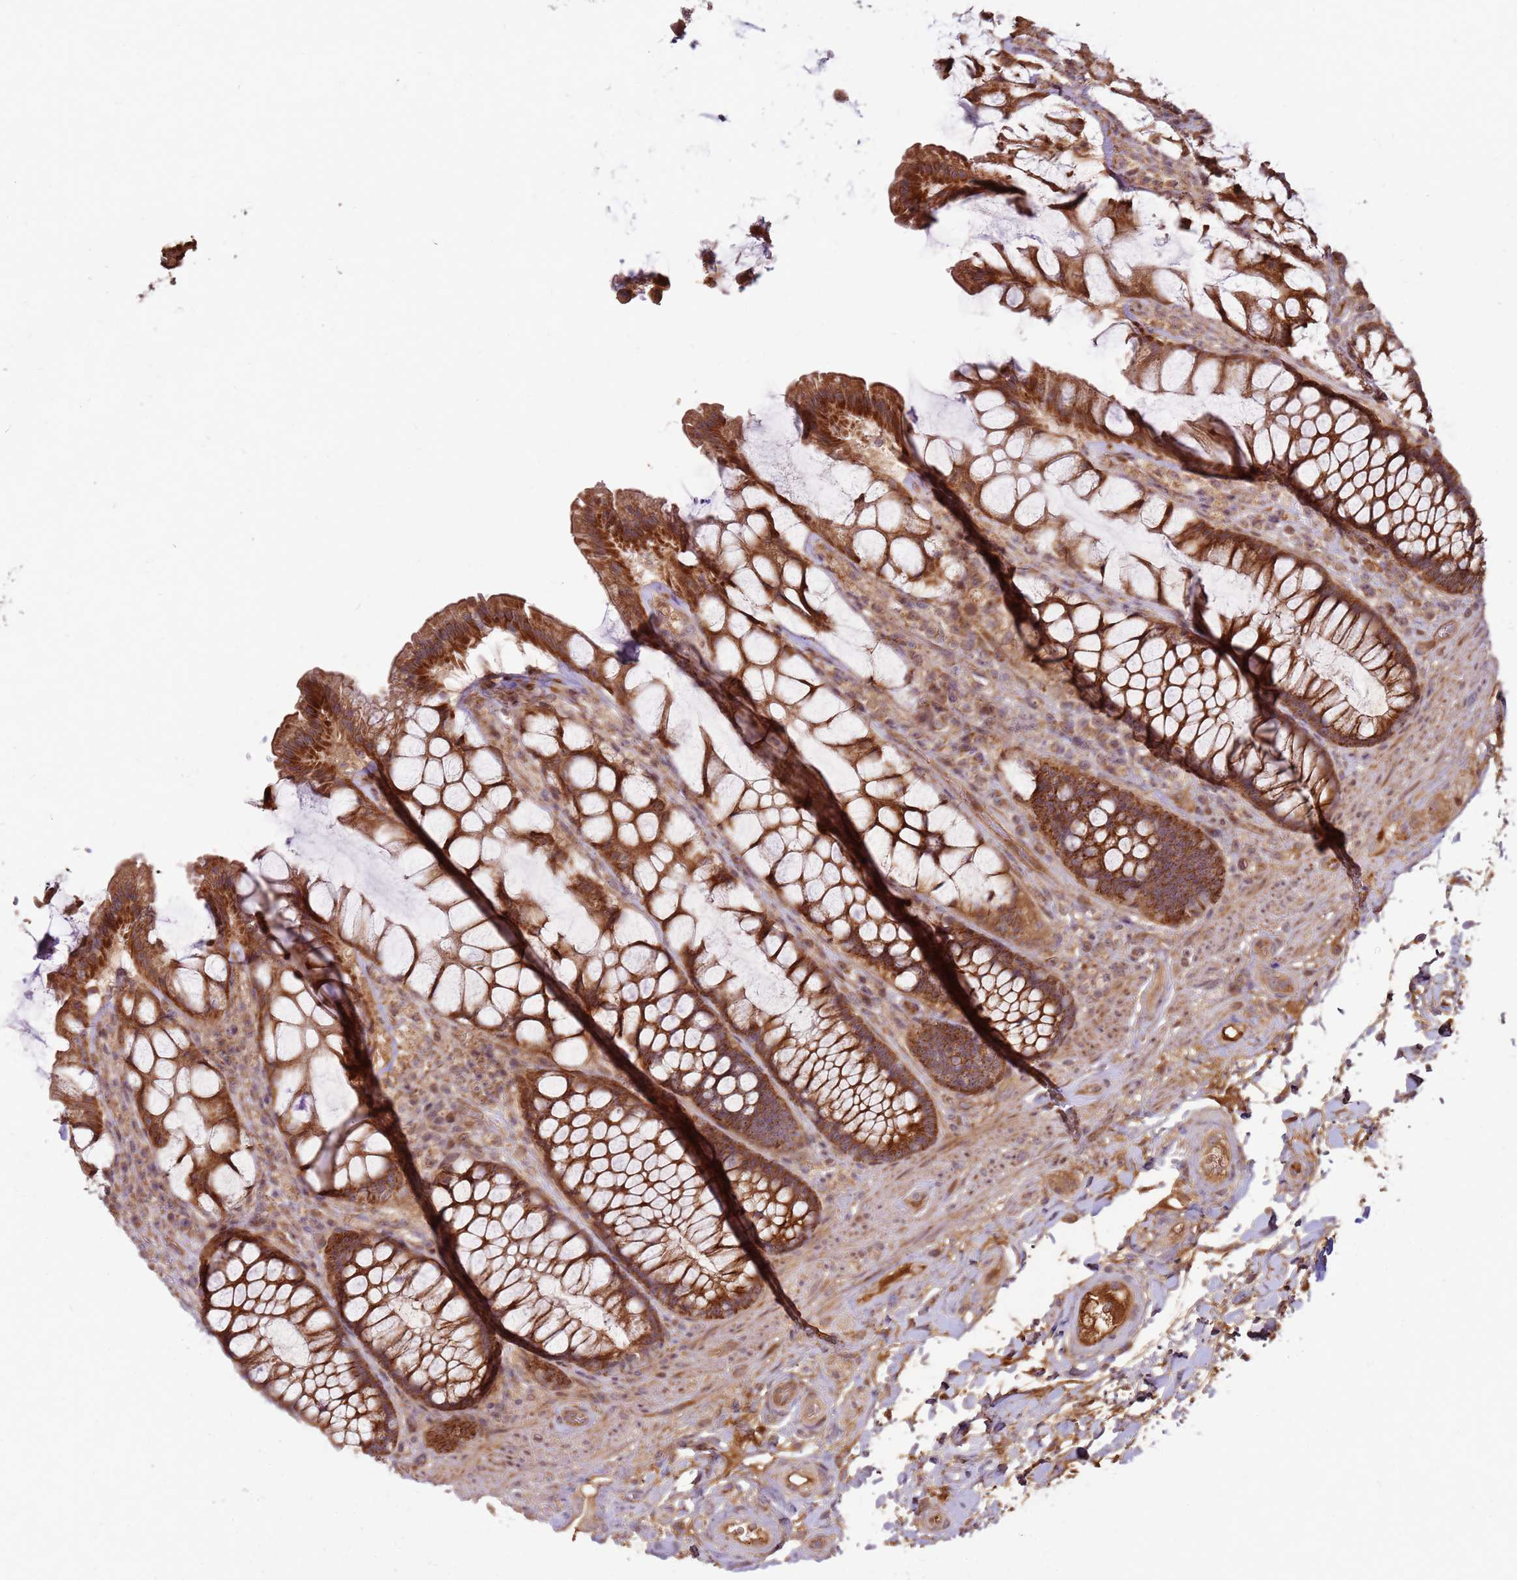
{"staining": {"intensity": "strong", "quantity": ">75%", "location": "cytoplasmic/membranous"}, "tissue": "rectum", "cell_type": "Glandular cells", "image_type": "normal", "snomed": [{"axis": "morphology", "description": "Normal tissue, NOS"}, {"axis": "topography", "description": "Rectum"}], "caption": "Immunohistochemistry (IHC) (DAB (3,3'-diaminobenzidine)) staining of benign rectum reveals strong cytoplasmic/membranous protein staining in approximately >75% of glandular cells. Nuclei are stained in blue.", "gene": "CCDC159", "patient": {"sex": "female", "age": 58}}